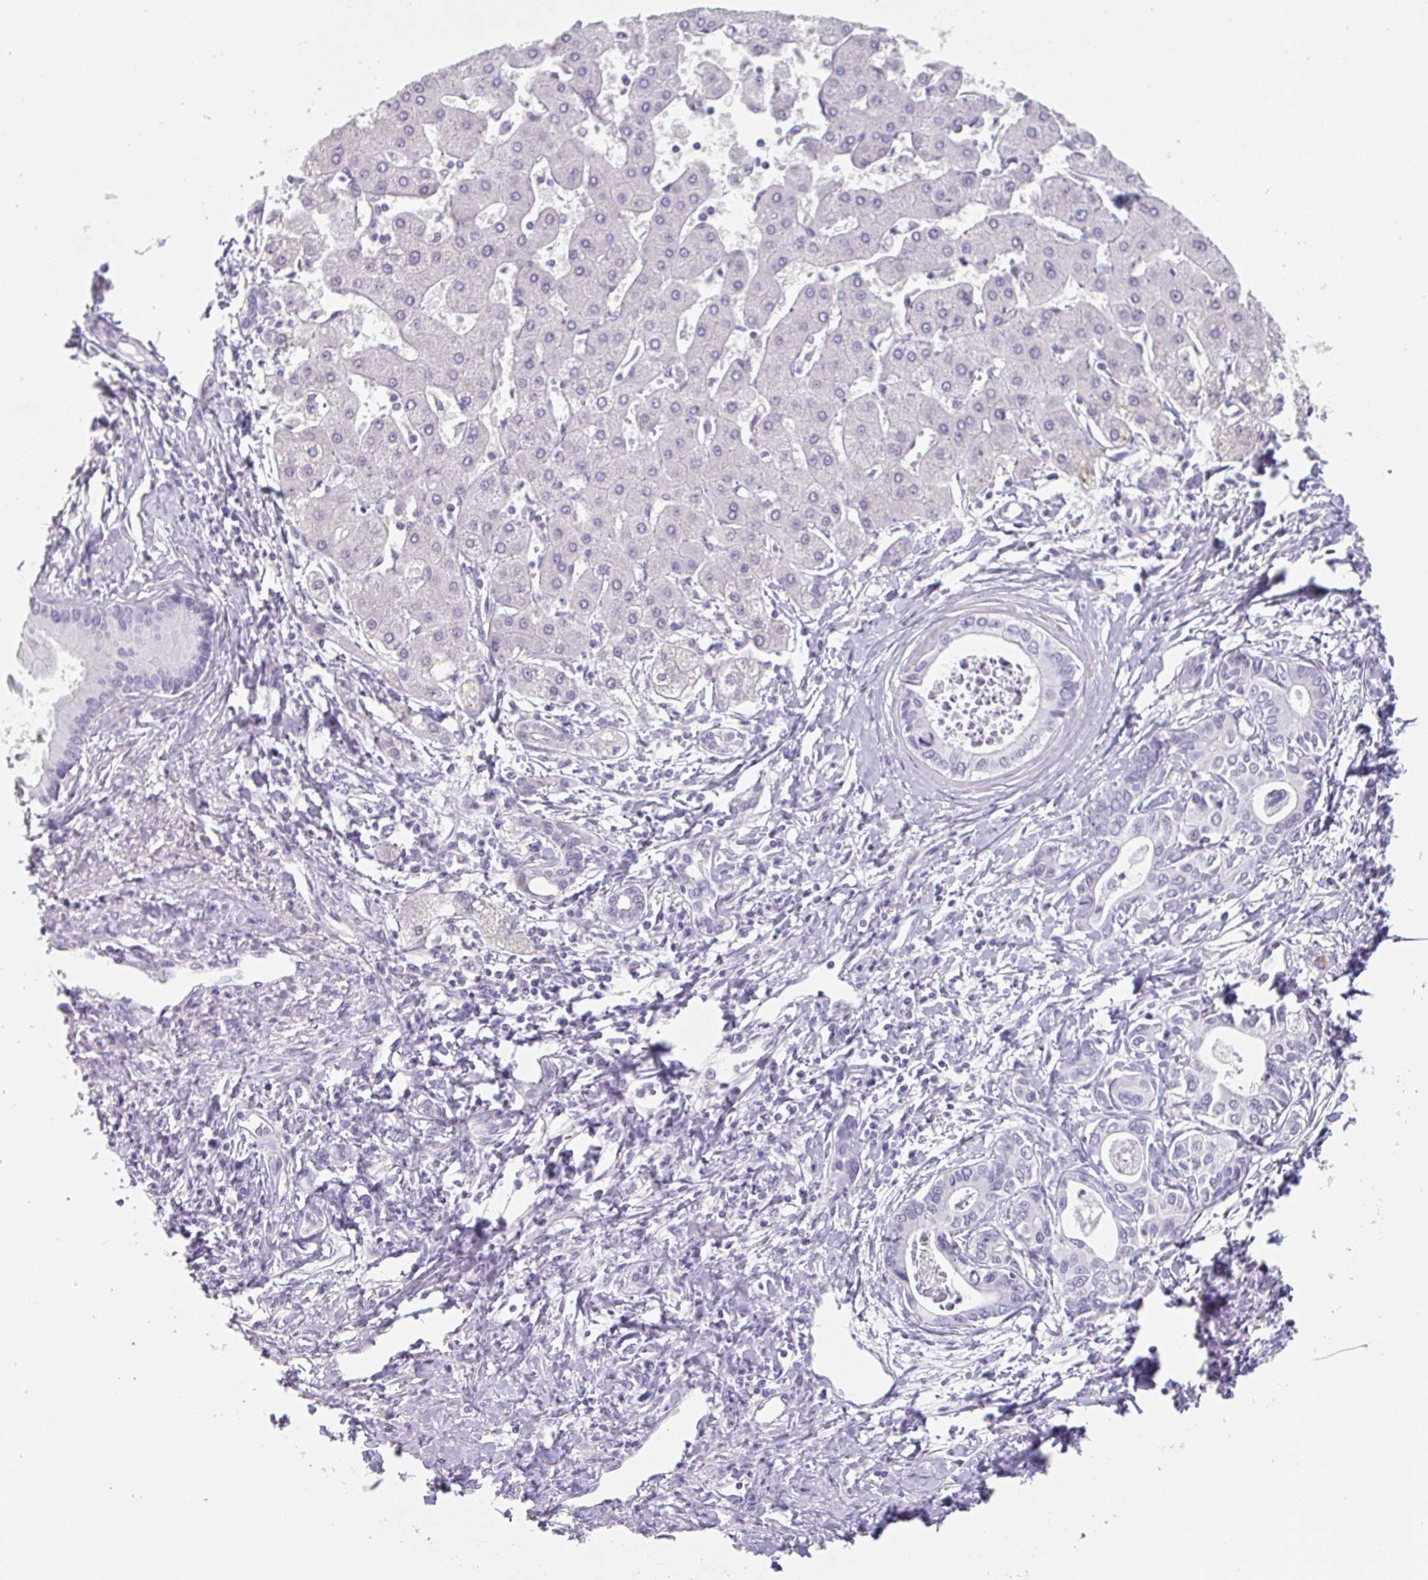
{"staining": {"intensity": "negative", "quantity": "none", "location": "none"}, "tissue": "liver cancer", "cell_type": "Tumor cells", "image_type": "cancer", "snomed": [{"axis": "morphology", "description": "Cholangiocarcinoma"}, {"axis": "topography", "description": "Liver"}], "caption": "DAB immunohistochemical staining of cholangiocarcinoma (liver) shows no significant expression in tumor cells.", "gene": "EMC4", "patient": {"sex": "male", "age": 66}}